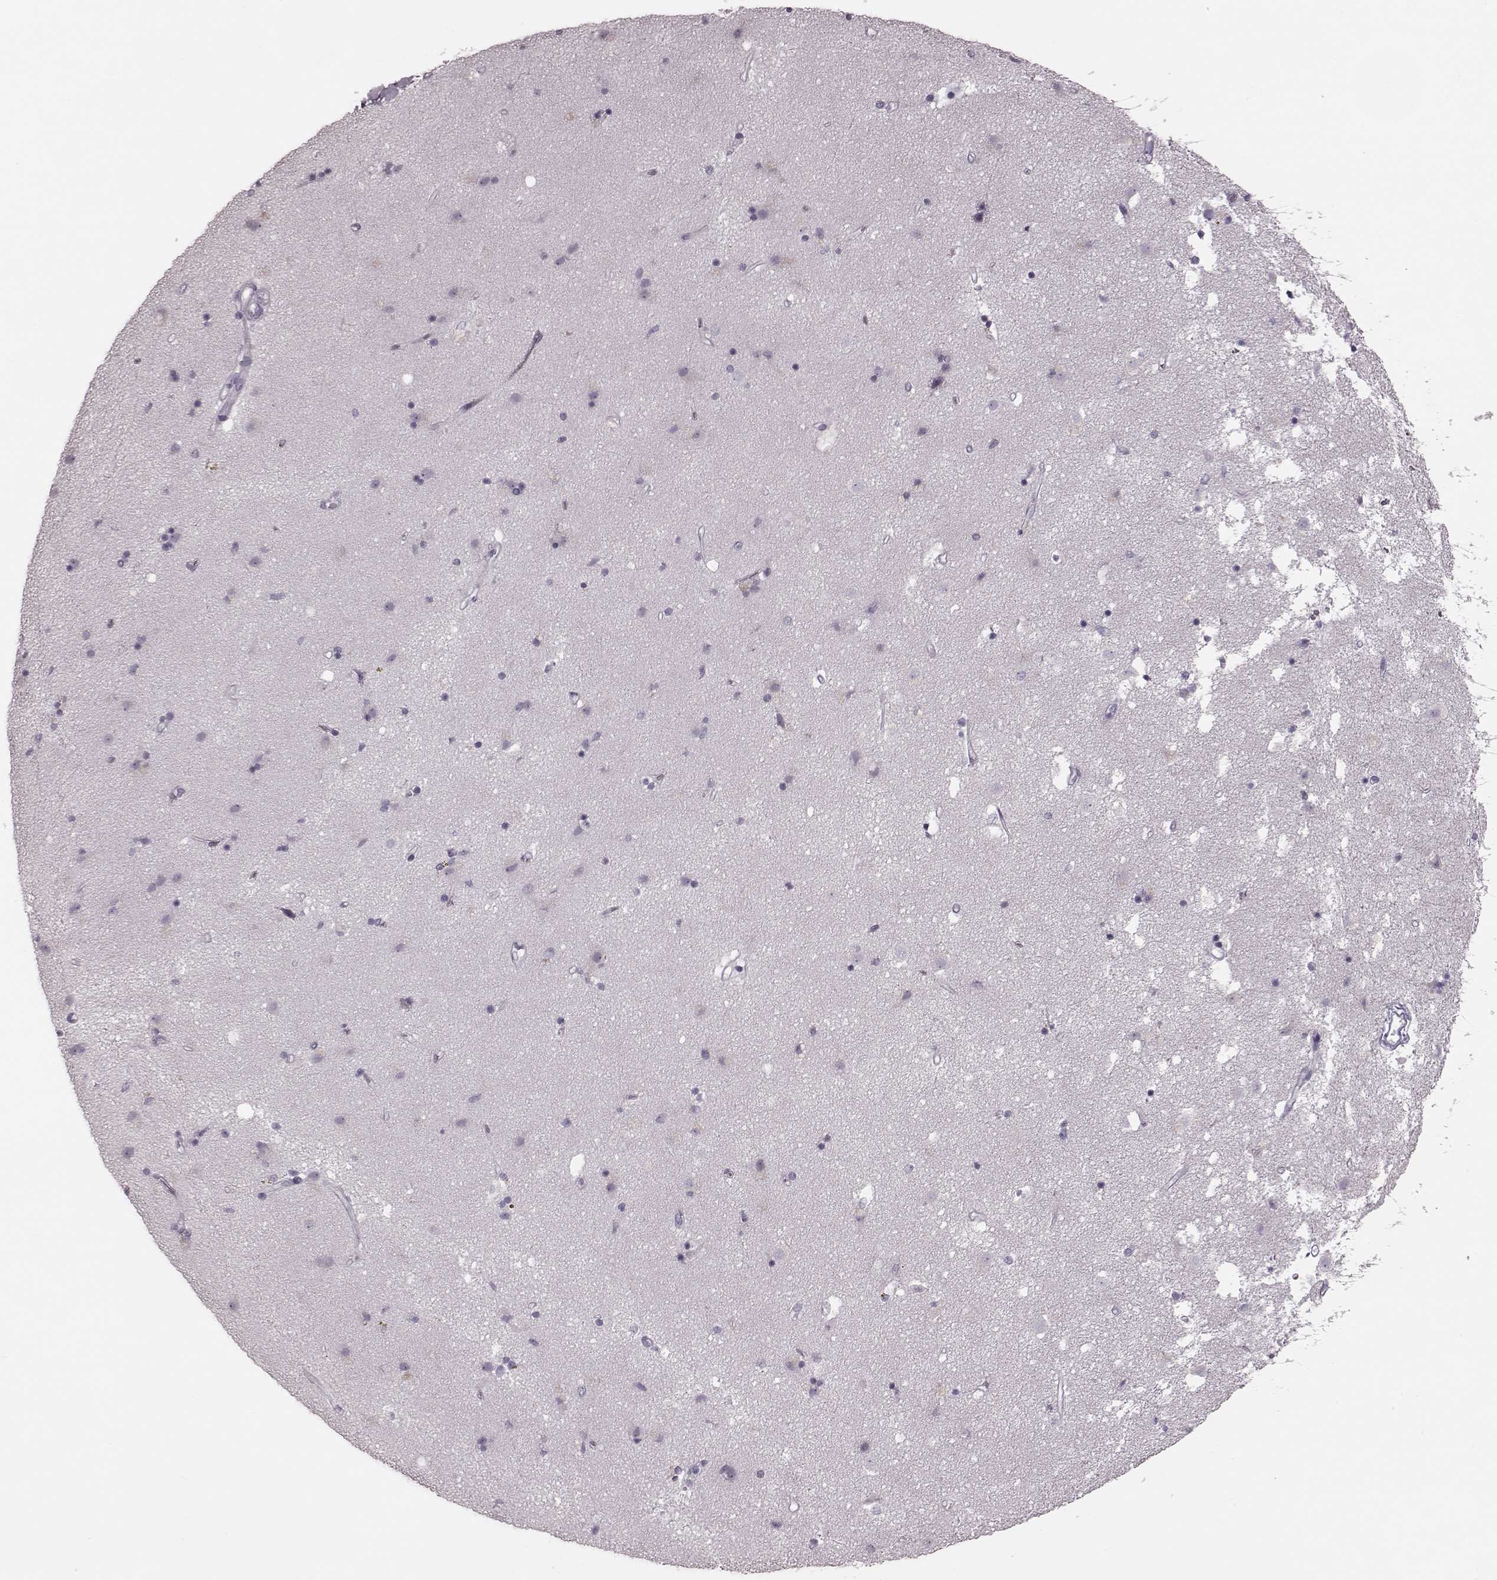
{"staining": {"intensity": "negative", "quantity": "none", "location": "none"}, "tissue": "caudate", "cell_type": "Glial cells", "image_type": "normal", "snomed": [{"axis": "morphology", "description": "Normal tissue, NOS"}, {"axis": "topography", "description": "Lateral ventricle wall"}], "caption": "Immunohistochemistry (IHC) micrograph of benign human caudate stained for a protein (brown), which reveals no positivity in glial cells.", "gene": "TRPM1", "patient": {"sex": "female", "age": 71}}